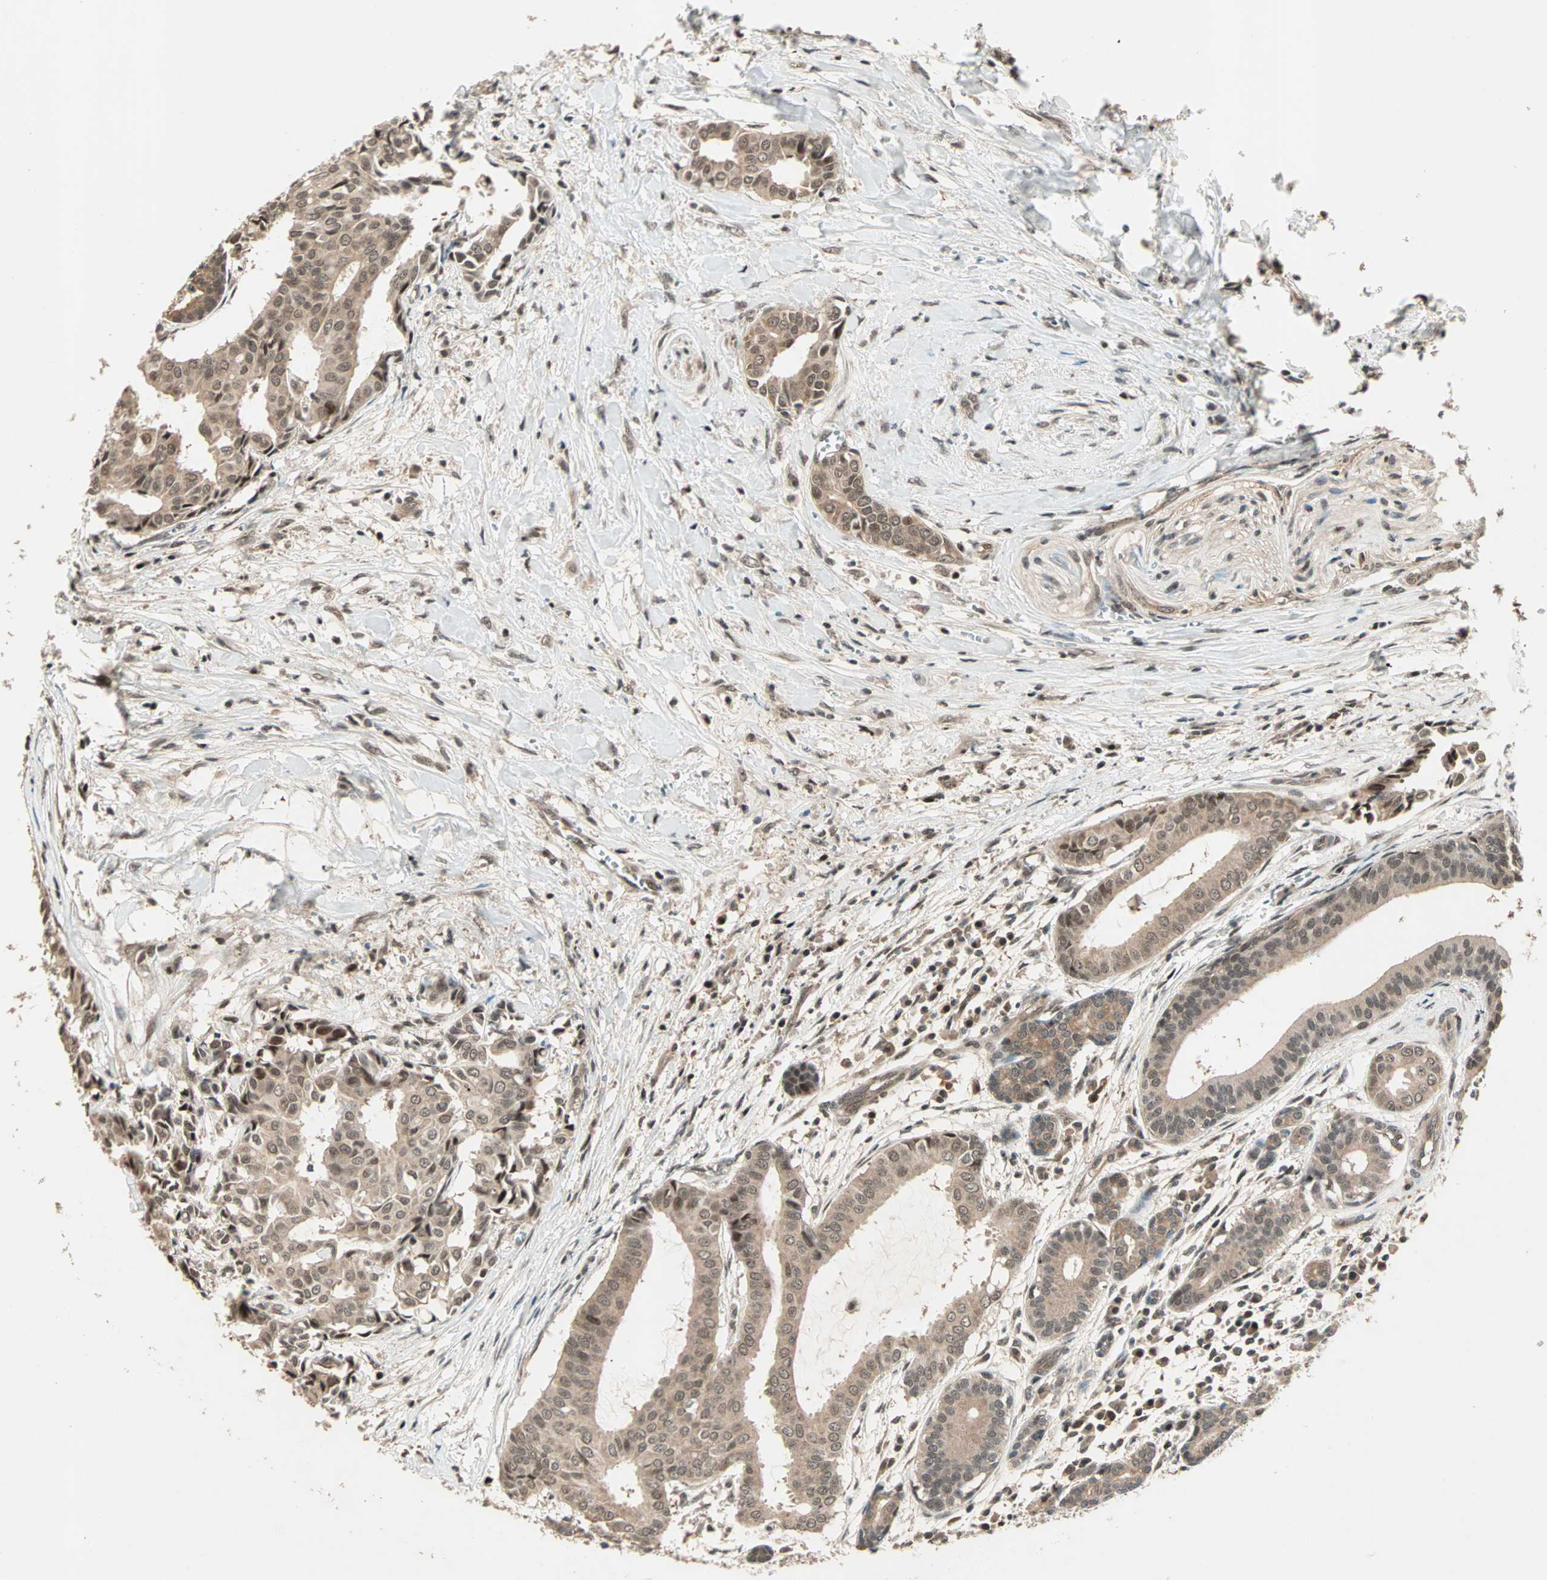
{"staining": {"intensity": "weak", "quantity": ">75%", "location": "cytoplasmic/membranous"}, "tissue": "head and neck cancer", "cell_type": "Tumor cells", "image_type": "cancer", "snomed": [{"axis": "morphology", "description": "Adenocarcinoma, NOS"}, {"axis": "topography", "description": "Salivary gland"}, {"axis": "topography", "description": "Head-Neck"}], "caption": "Immunohistochemical staining of human head and neck cancer shows low levels of weak cytoplasmic/membranous protein staining in about >75% of tumor cells.", "gene": "ZNF701", "patient": {"sex": "female", "age": 59}}